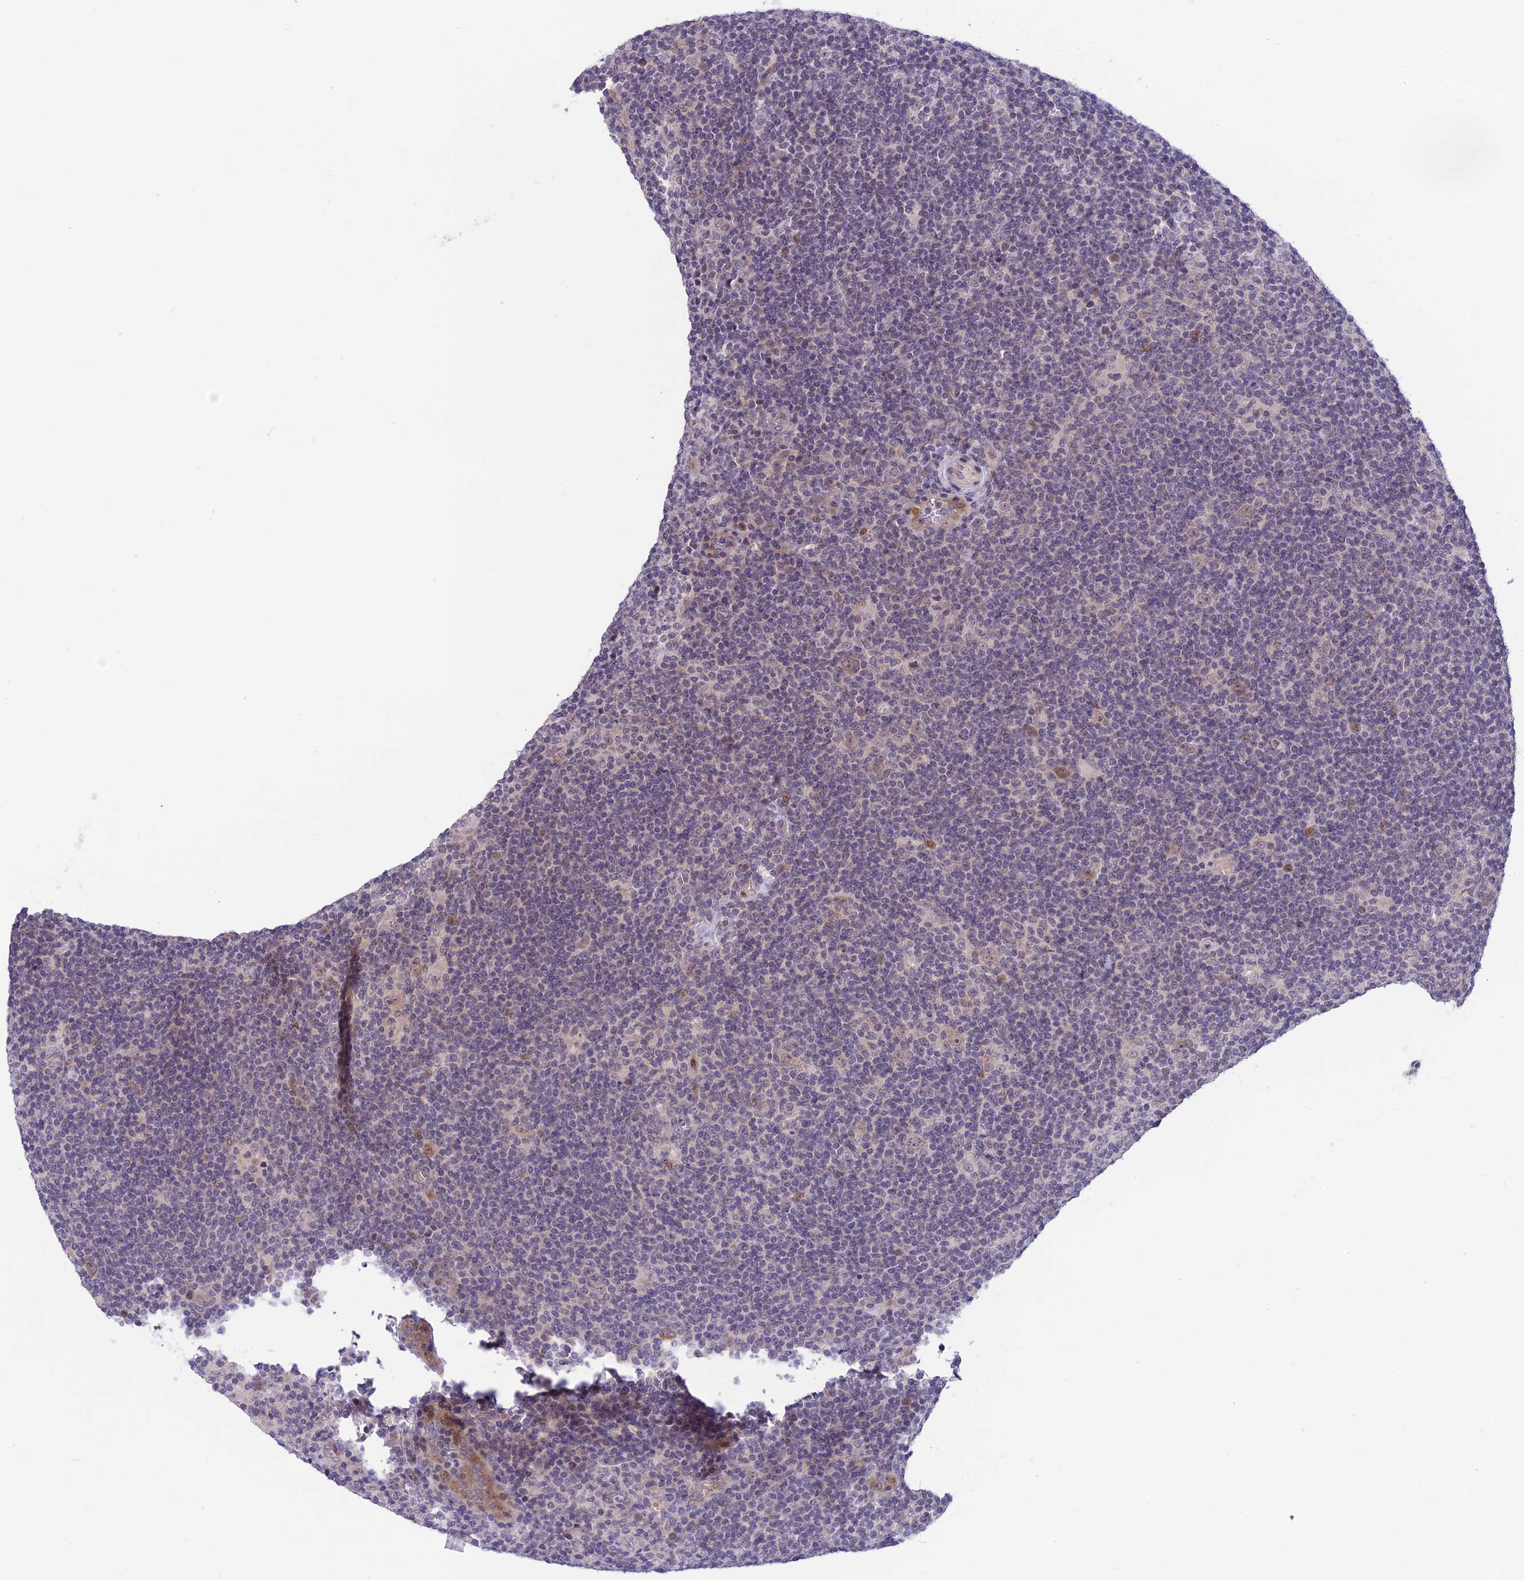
{"staining": {"intensity": "weak", "quantity": "25%-75%", "location": "cytoplasmic/membranous,nuclear"}, "tissue": "lymphoma", "cell_type": "Tumor cells", "image_type": "cancer", "snomed": [{"axis": "morphology", "description": "Hodgkin's disease, NOS"}, {"axis": "topography", "description": "Lymph node"}], "caption": "Protein staining of Hodgkin's disease tissue displays weak cytoplasmic/membranous and nuclear staining in approximately 25%-75% of tumor cells. The staining is performed using DAB (3,3'-diaminobenzidine) brown chromogen to label protein expression. The nuclei are counter-stained blue using hematoxylin.", "gene": "ZNF837", "patient": {"sex": "female", "age": 57}}